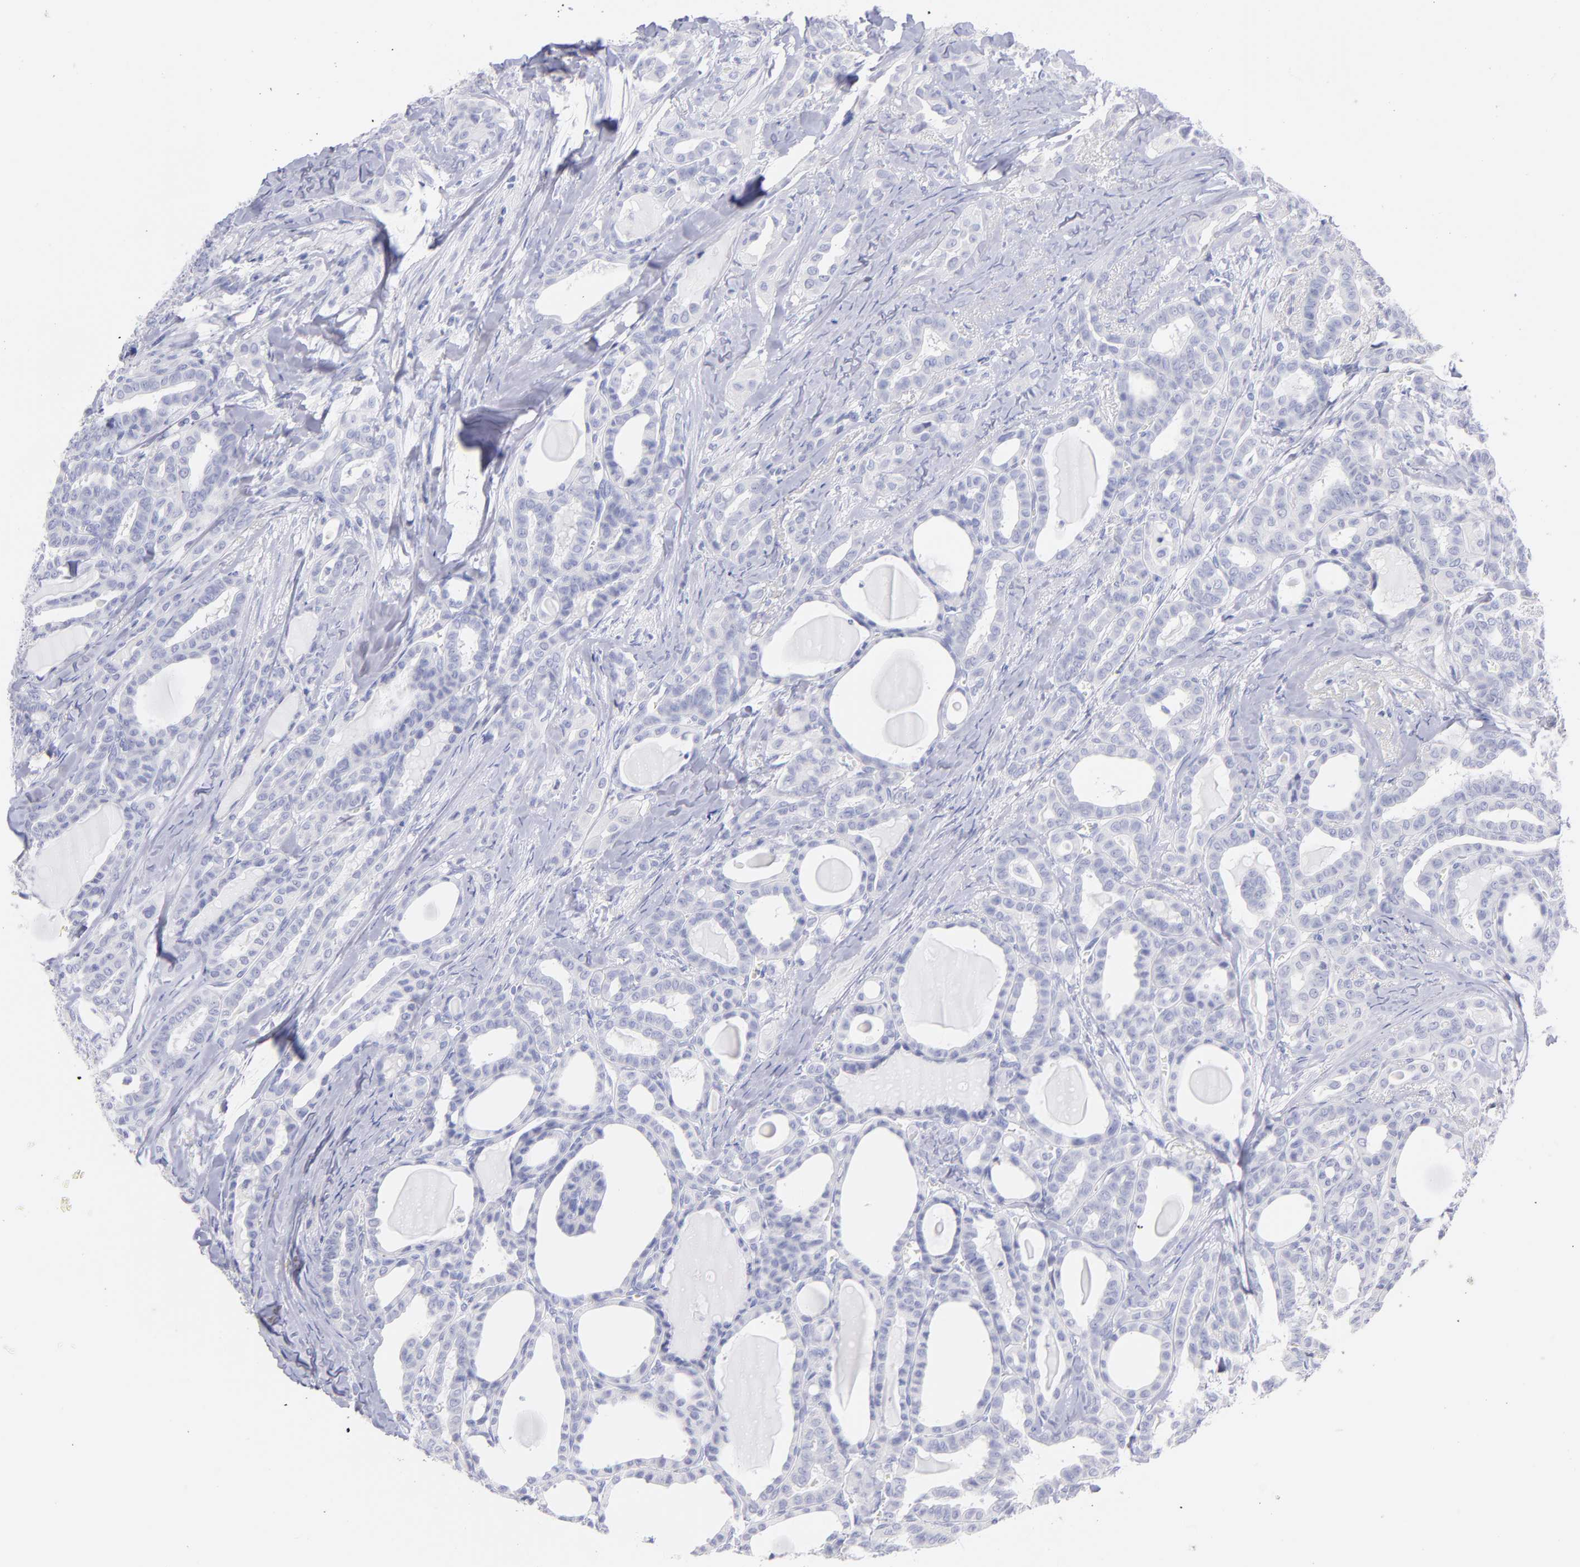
{"staining": {"intensity": "negative", "quantity": "none", "location": "none"}, "tissue": "thyroid cancer", "cell_type": "Tumor cells", "image_type": "cancer", "snomed": [{"axis": "morphology", "description": "Carcinoma, NOS"}, {"axis": "topography", "description": "Thyroid gland"}], "caption": "Thyroid cancer (carcinoma) stained for a protein using IHC reveals no positivity tumor cells.", "gene": "SCGN", "patient": {"sex": "female", "age": 91}}